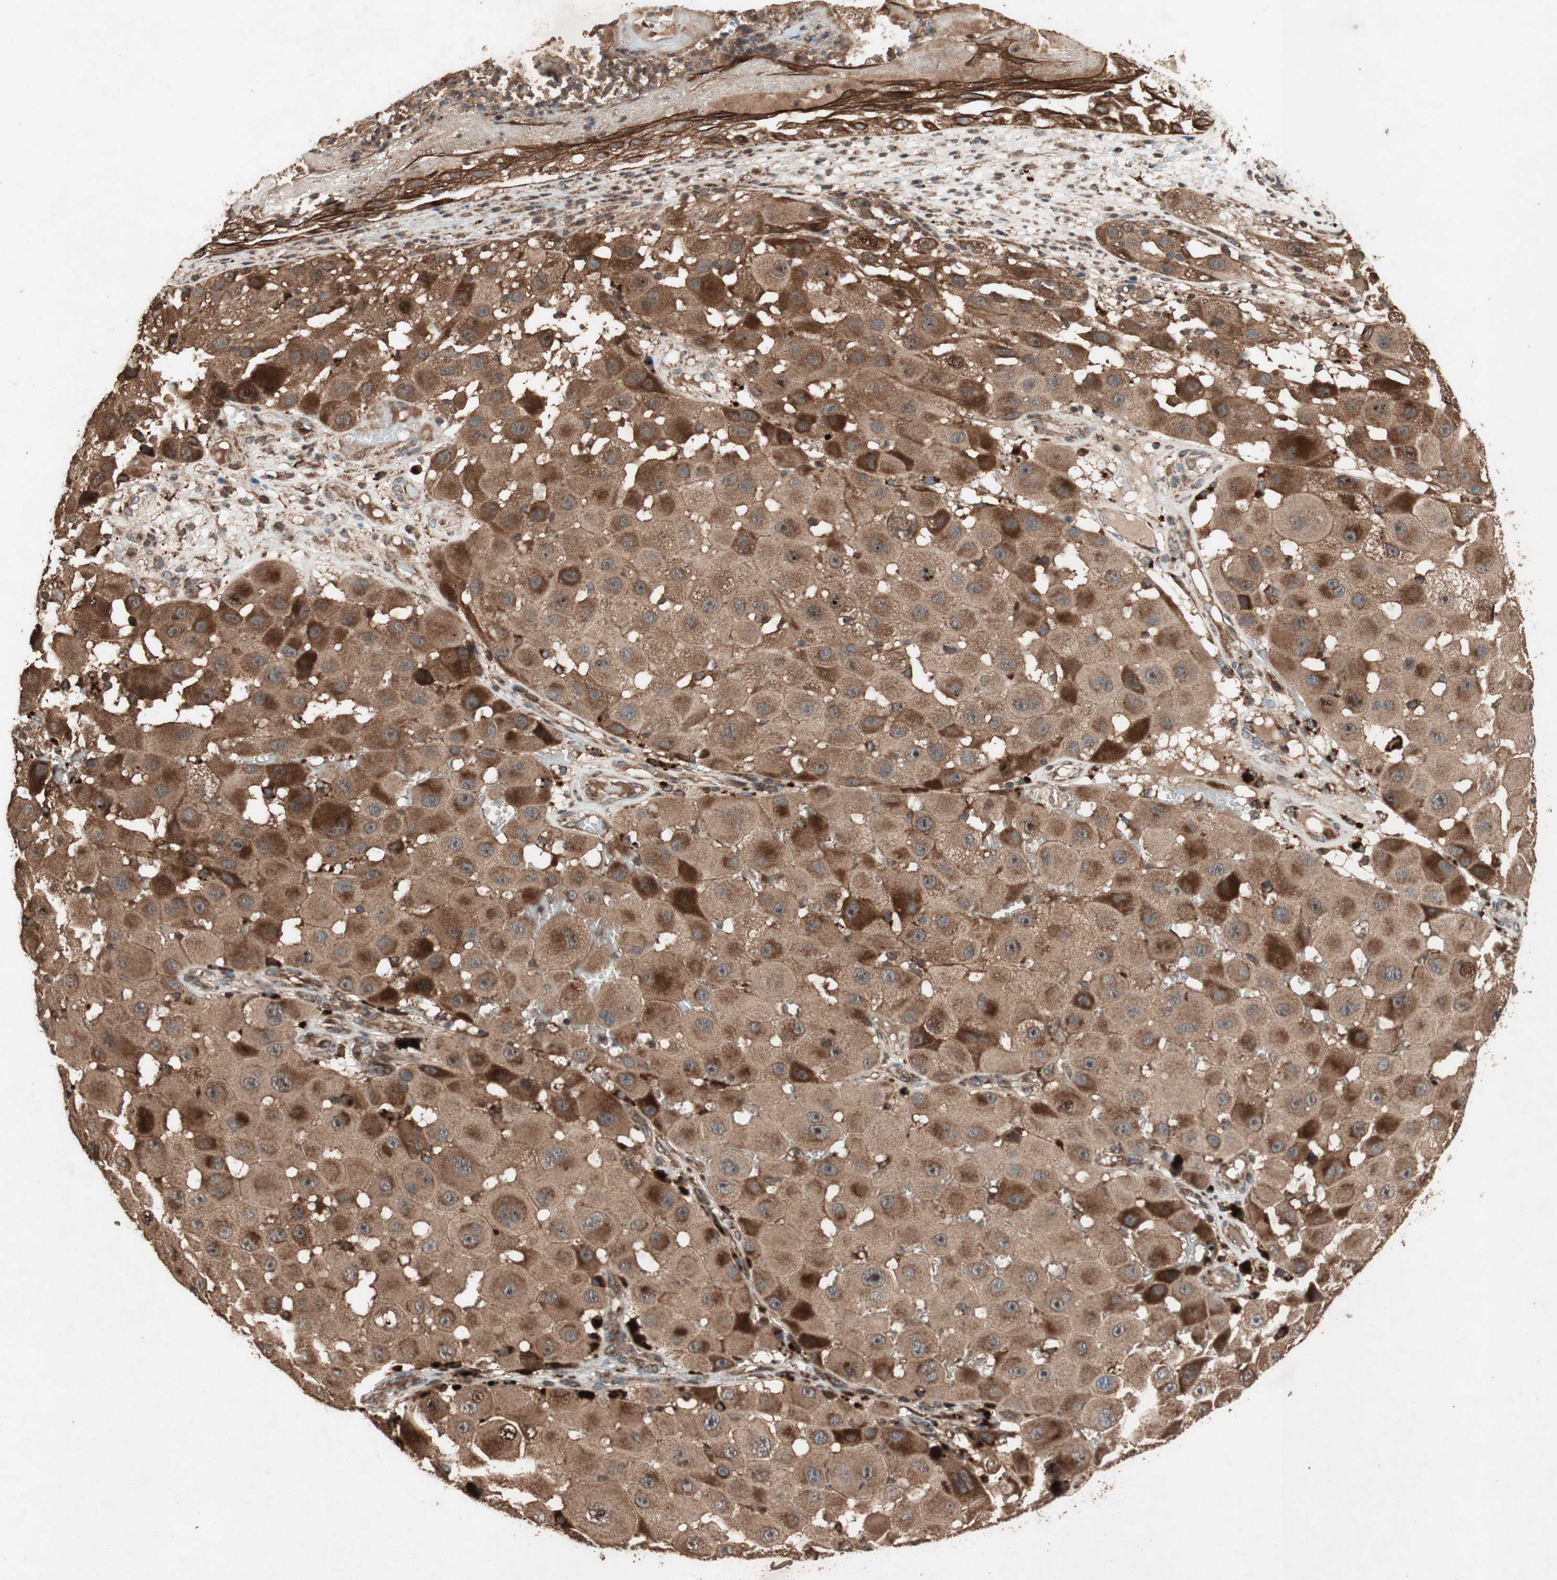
{"staining": {"intensity": "strong", "quantity": ">75%", "location": "cytoplasmic/membranous"}, "tissue": "melanoma", "cell_type": "Tumor cells", "image_type": "cancer", "snomed": [{"axis": "morphology", "description": "Malignant melanoma, NOS"}, {"axis": "topography", "description": "Skin"}], "caption": "DAB immunohistochemical staining of human melanoma exhibits strong cytoplasmic/membranous protein expression in about >75% of tumor cells.", "gene": "RAB1A", "patient": {"sex": "female", "age": 81}}